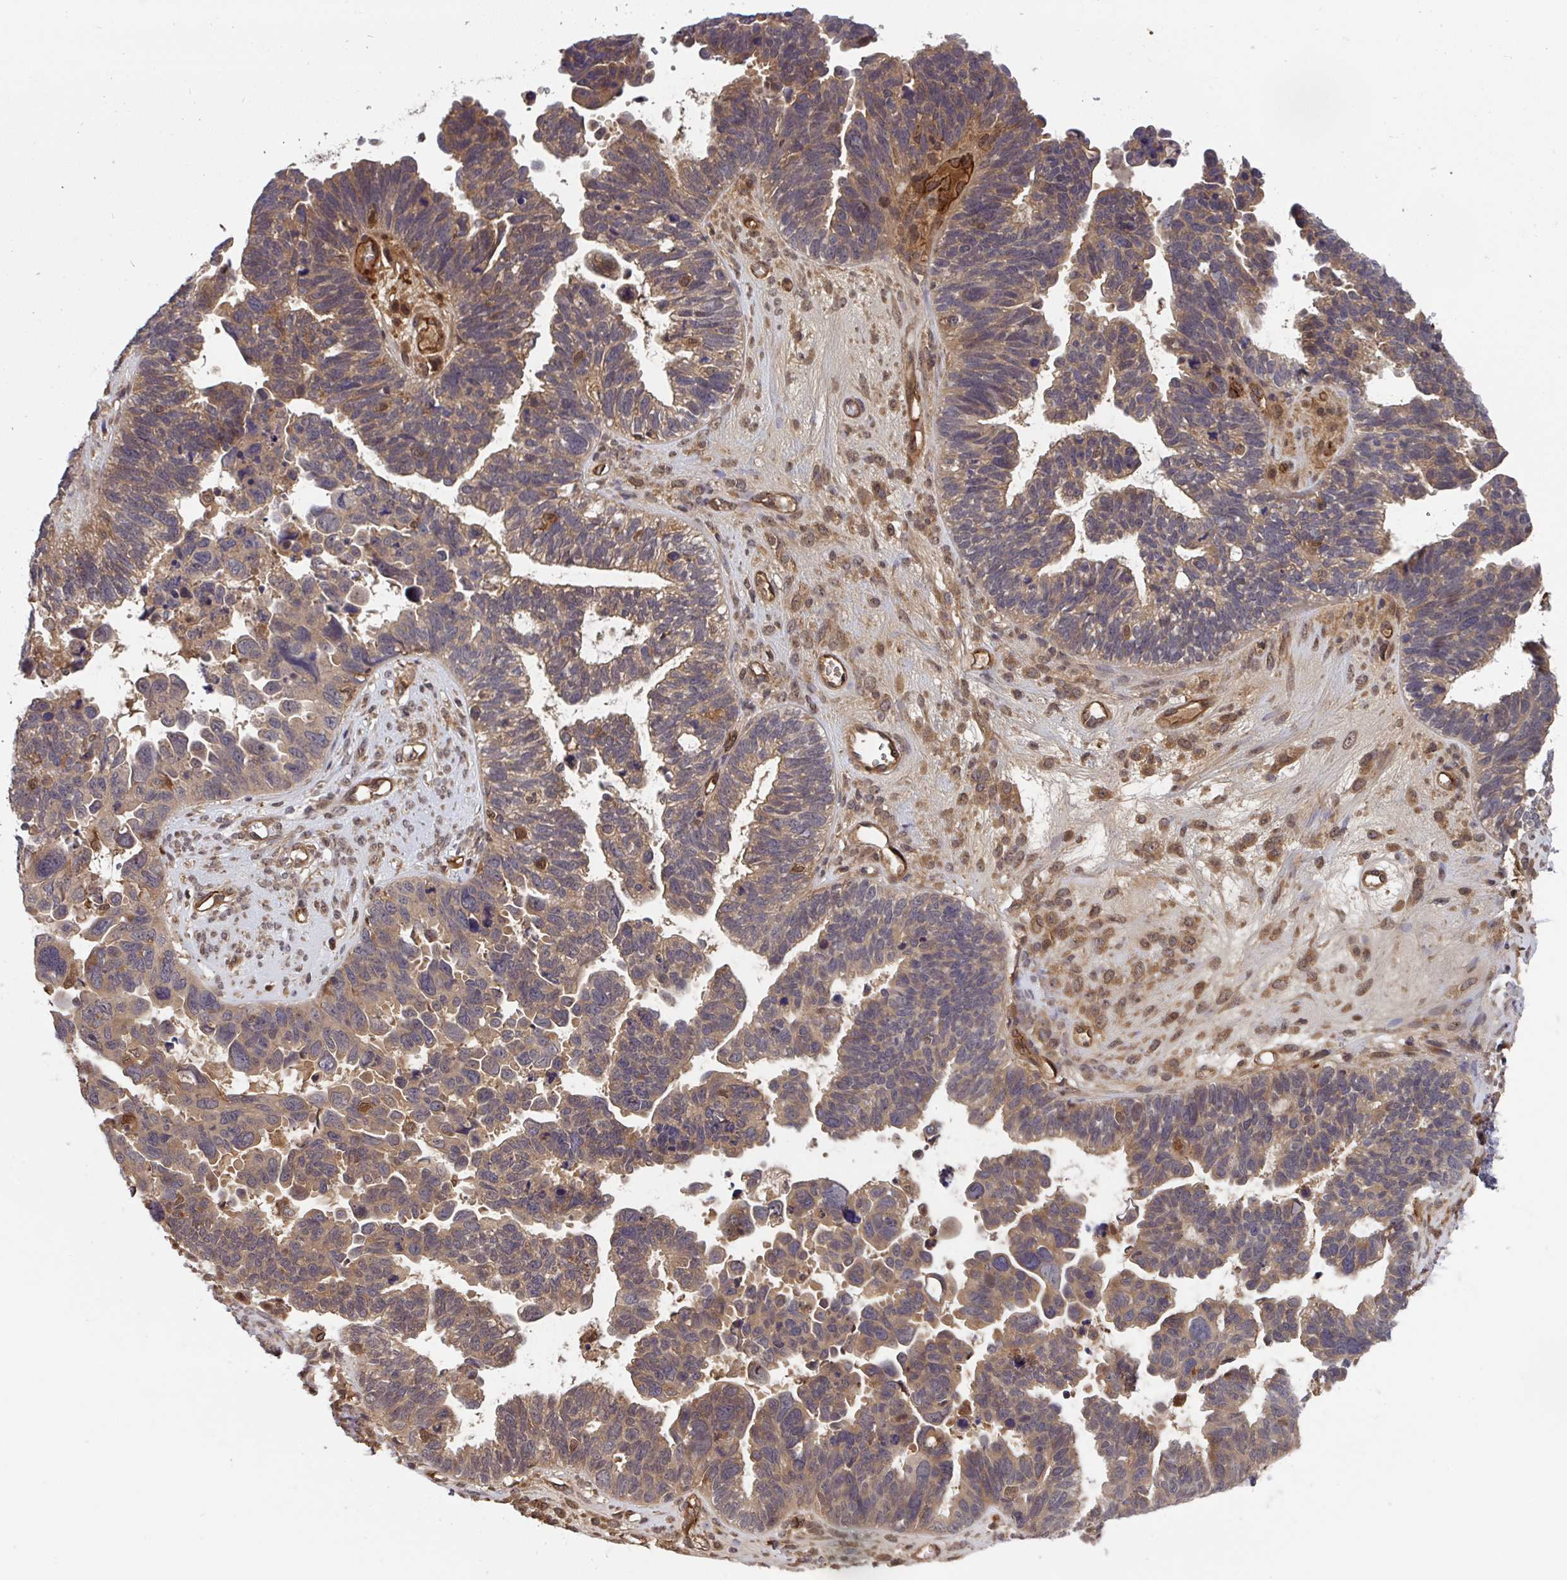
{"staining": {"intensity": "weak", "quantity": ">75%", "location": "cytoplasmic/membranous,nuclear"}, "tissue": "ovarian cancer", "cell_type": "Tumor cells", "image_type": "cancer", "snomed": [{"axis": "morphology", "description": "Cystadenocarcinoma, serous, NOS"}, {"axis": "topography", "description": "Ovary"}], "caption": "The image displays immunohistochemical staining of ovarian cancer. There is weak cytoplasmic/membranous and nuclear staining is present in about >75% of tumor cells.", "gene": "TIGAR", "patient": {"sex": "female", "age": 60}}